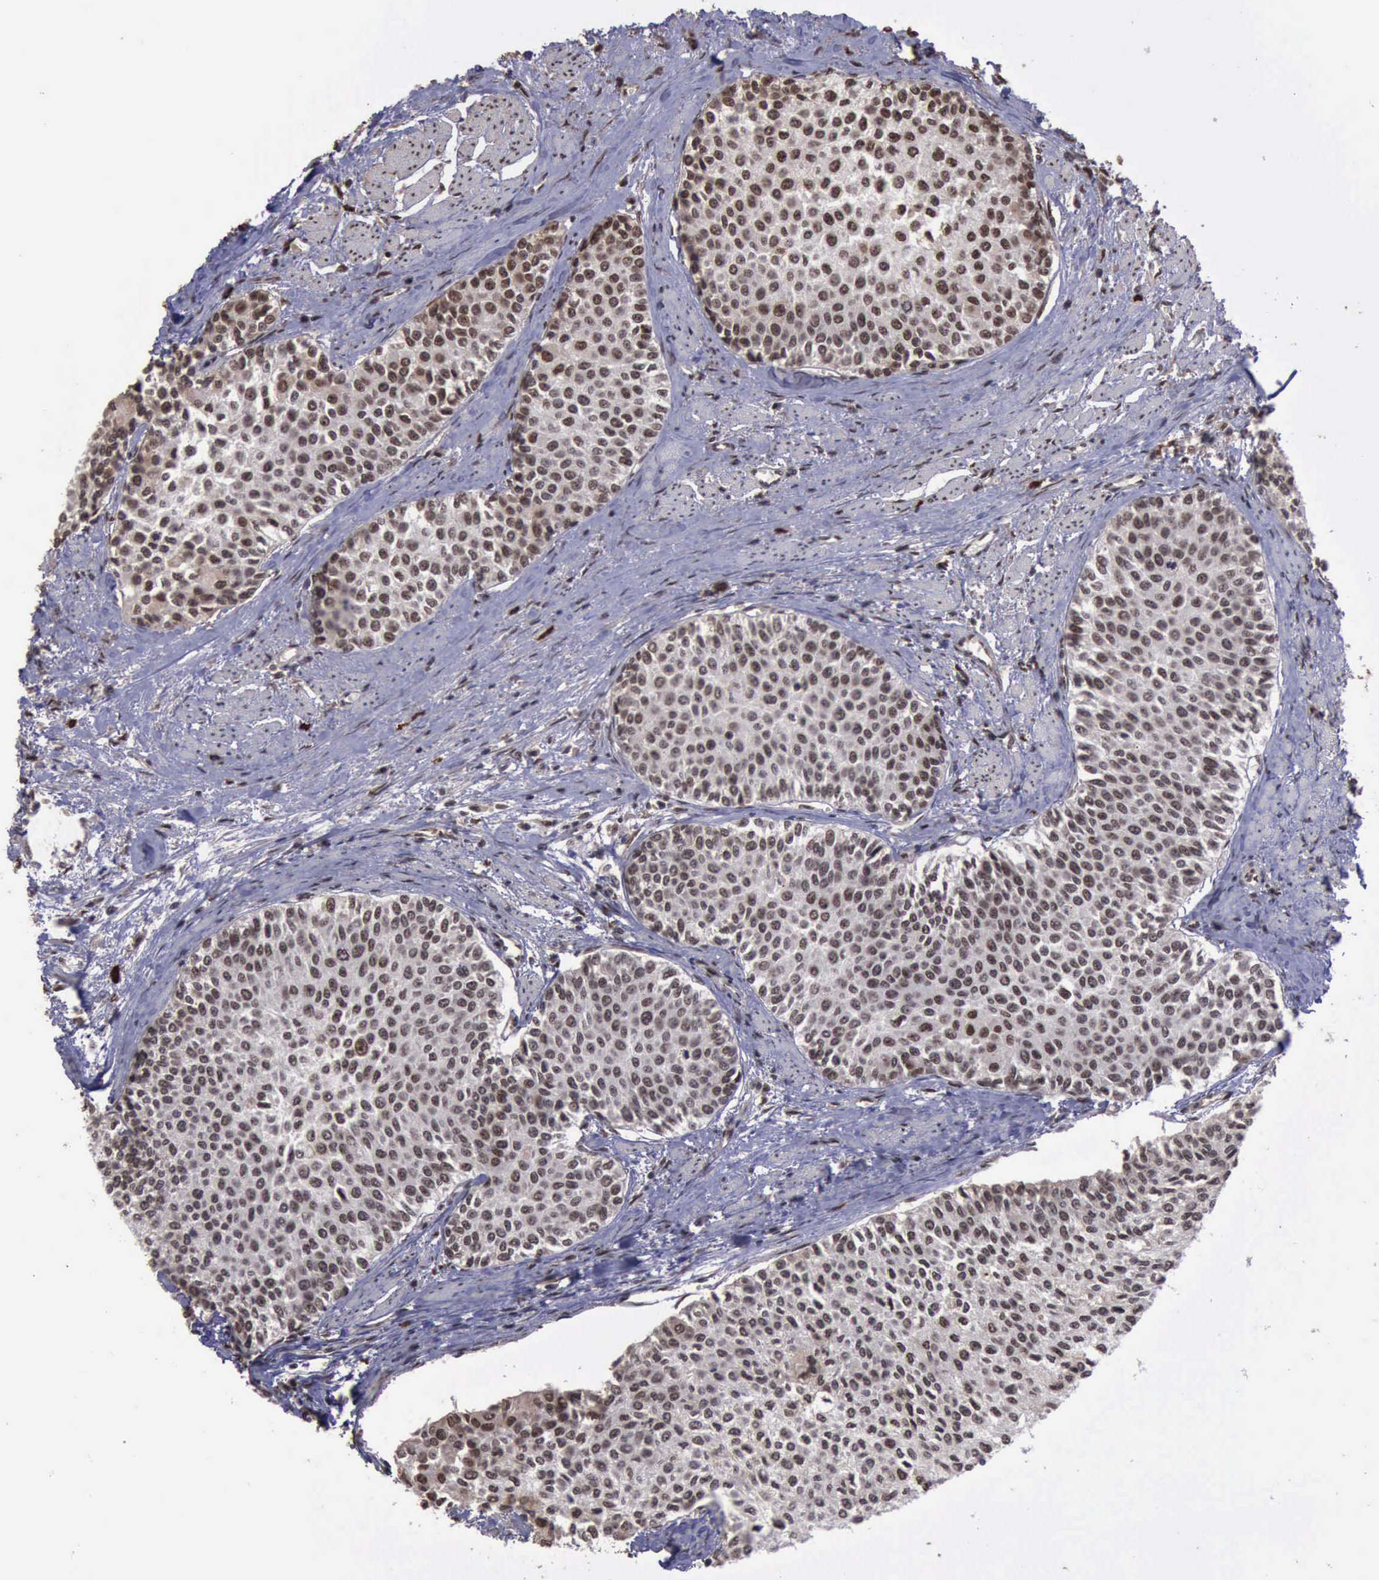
{"staining": {"intensity": "strong", "quantity": ">75%", "location": "cytoplasmic/membranous,nuclear"}, "tissue": "urothelial cancer", "cell_type": "Tumor cells", "image_type": "cancer", "snomed": [{"axis": "morphology", "description": "Urothelial carcinoma, Low grade"}, {"axis": "topography", "description": "Urinary bladder"}], "caption": "Strong cytoplasmic/membranous and nuclear expression is present in about >75% of tumor cells in urothelial cancer.", "gene": "TRMT2A", "patient": {"sex": "female", "age": 73}}